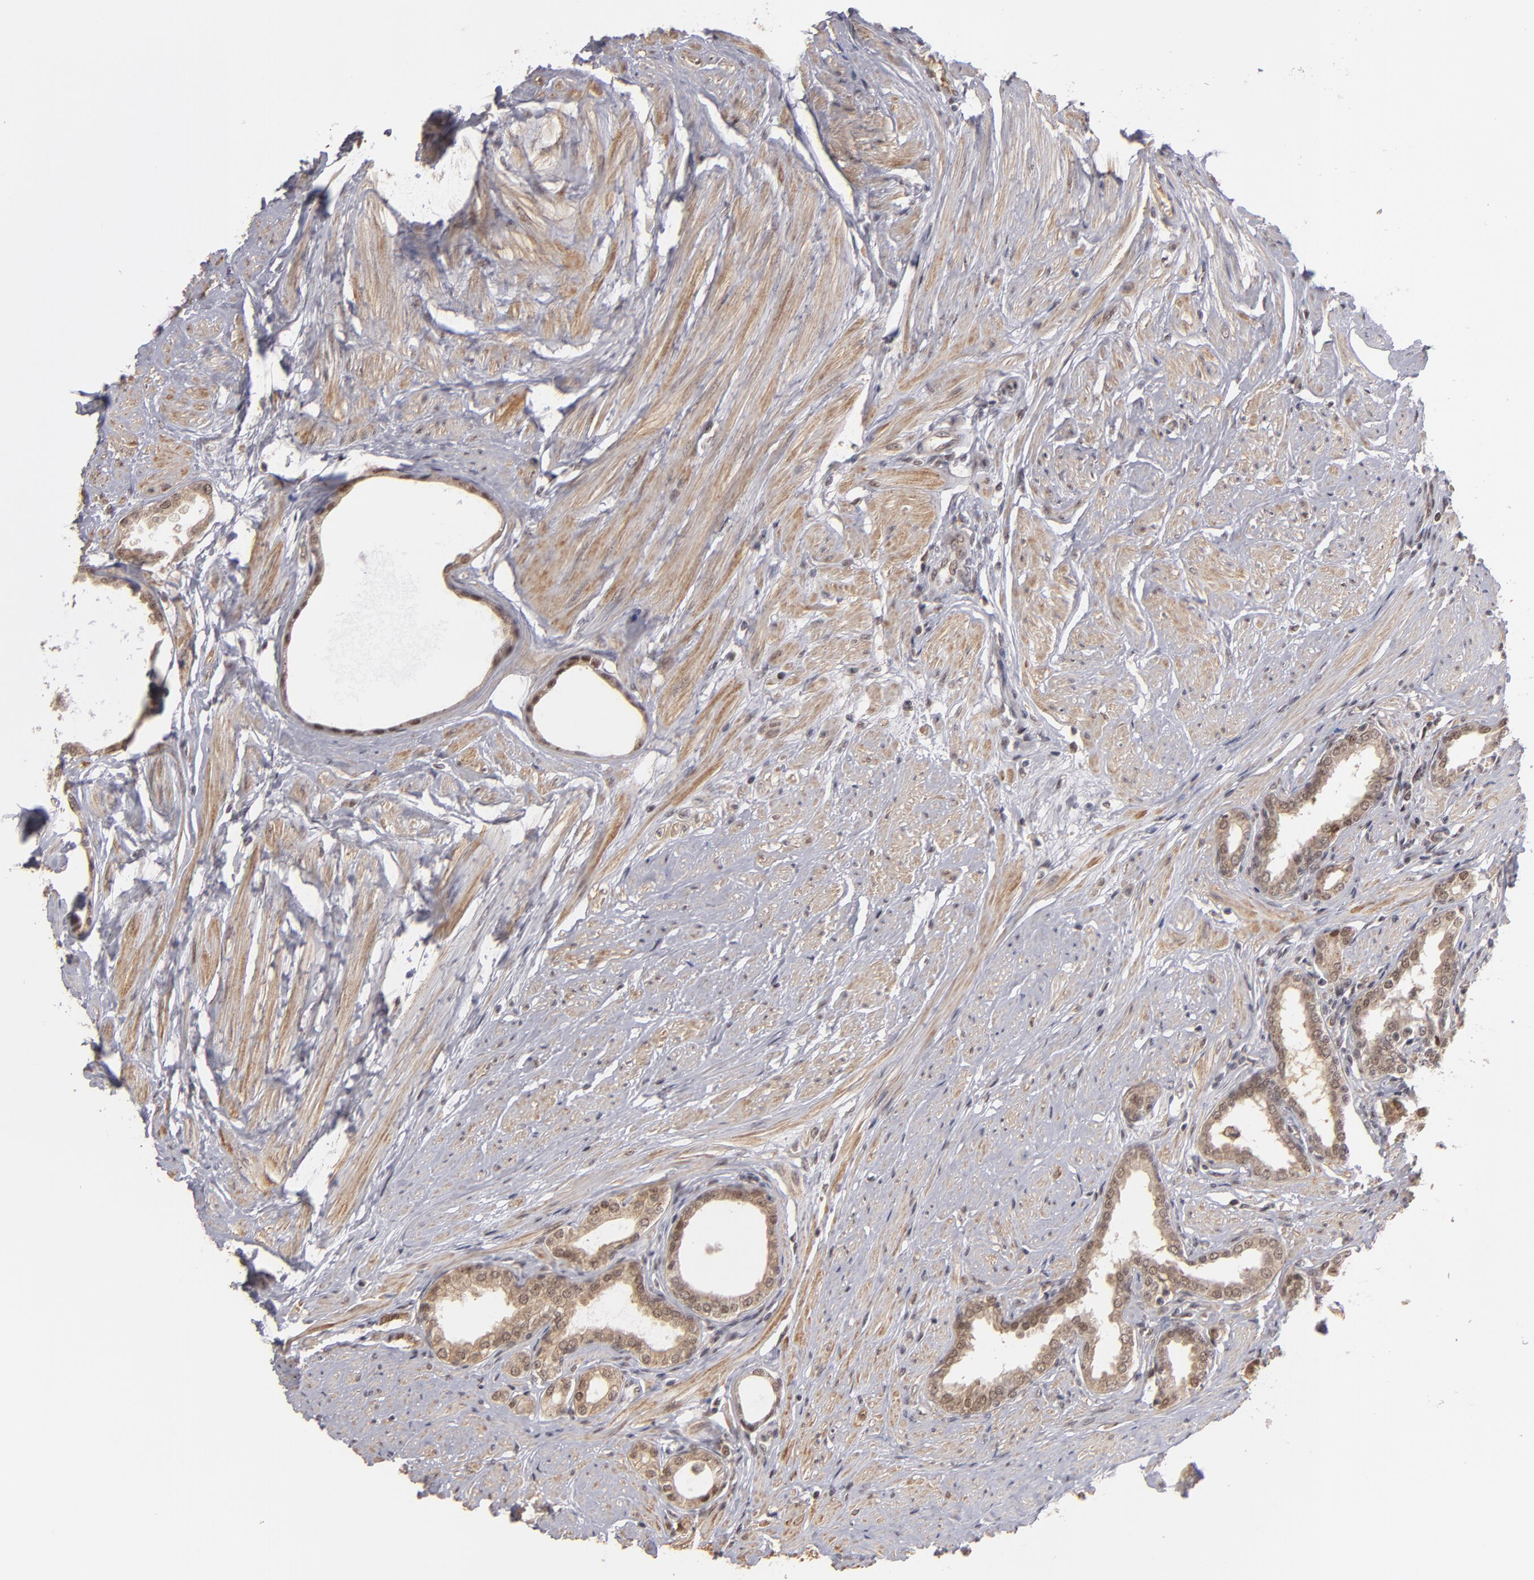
{"staining": {"intensity": "moderate", "quantity": ">75%", "location": "nuclear"}, "tissue": "prostate", "cell_type": "Glandular cells", "image_type": "normal", "snomed": [{"axis": "morphology", "description": "Normal tissue, NOS"}, {"axis": "topography", "description": "Prostate"}], "caption": "A high-resolution image shows IHC staining of normal prostate, which exhibits moderate nuclear staining in approximately >75% of glandular cells.", "gene": "ZNF234", "patient": {"sex": "male", "age": 64}}